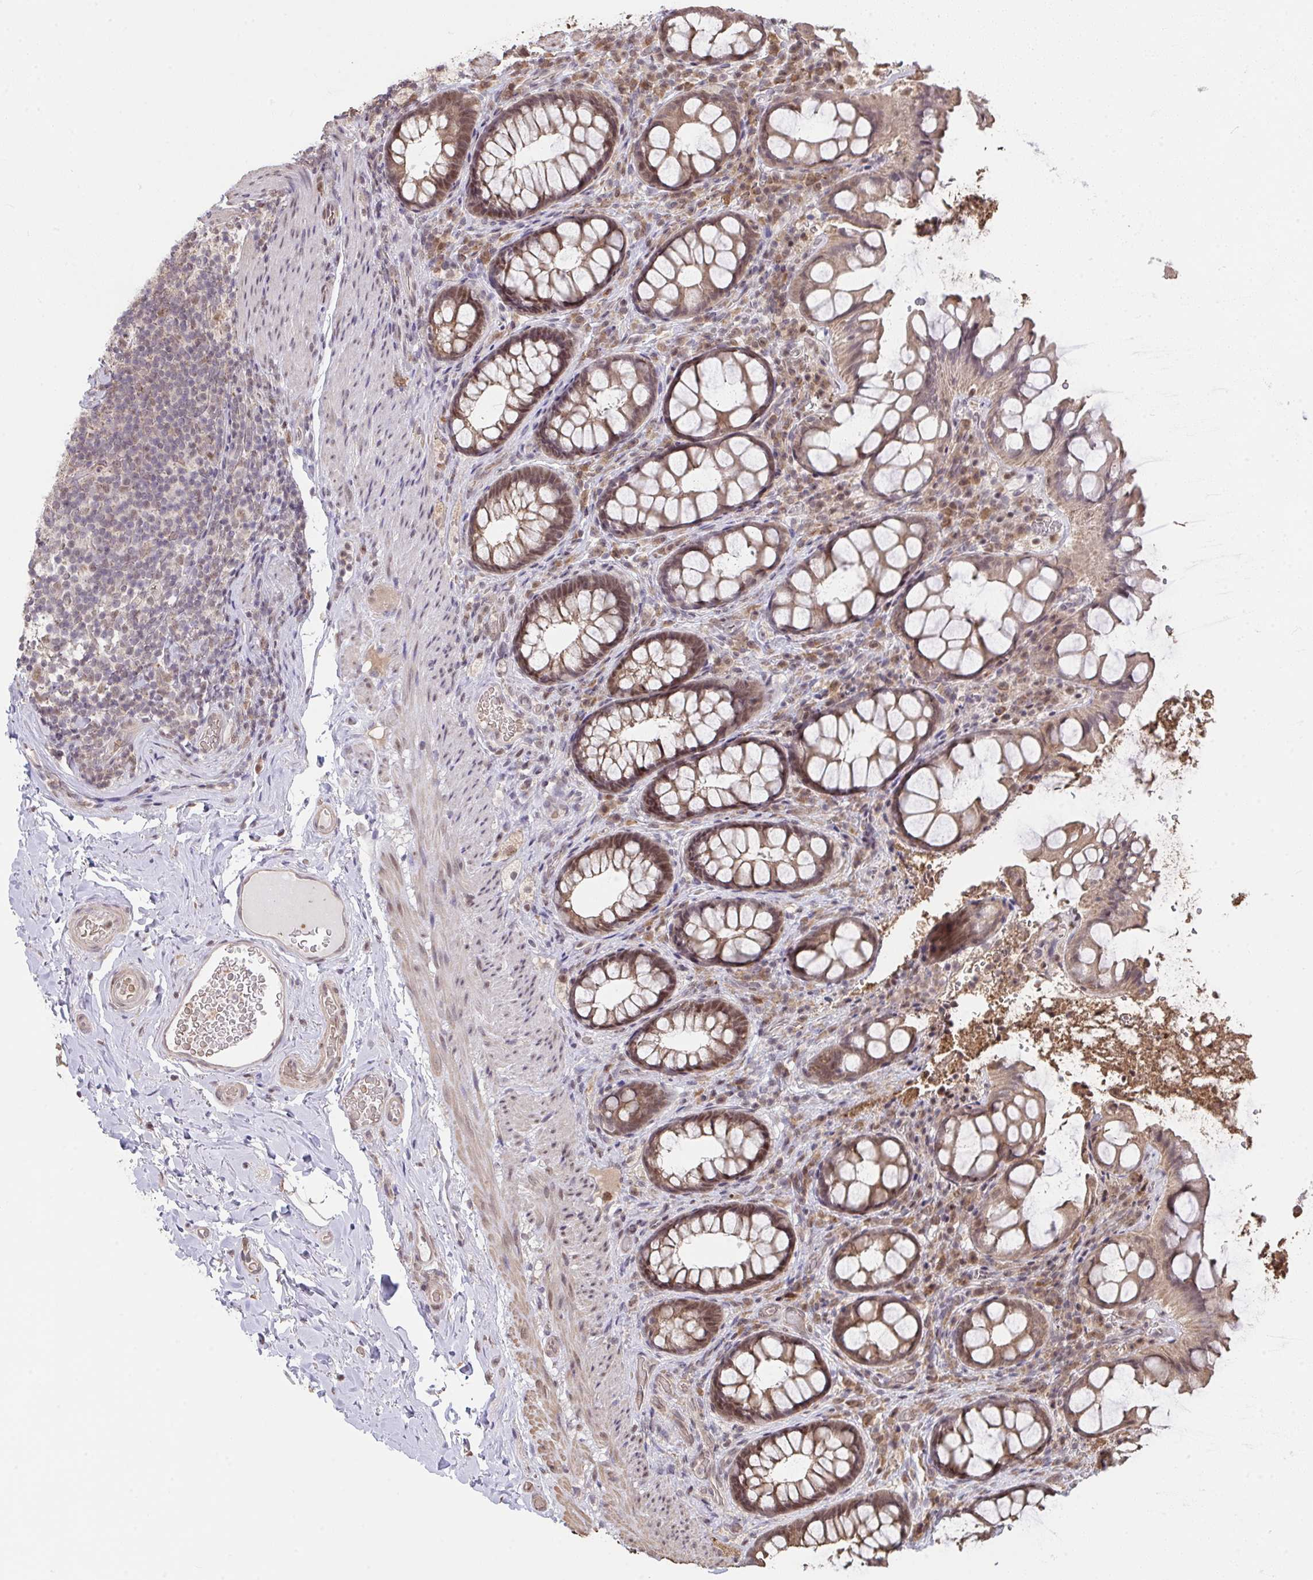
{"staining": {"intensity": "moderate", "quantity": ">75%", "location": "cytoplasmic/membranous,nuclear"}, "tissue": "rectum", "cell_type": "Glandular cells", "image_type": "normal", "snomed": [{"axis": "morphology", "description": "Normal tissue, NOS"}, {"axis": "topography", "description": "Rectum"}, {"axis": "topography", "description": "Peripheral nerve tissue"}], "caption": "Rectum stained with immunohistochemistry reveals moderate cytoplasmic/membranous,nuclear expression in approximately >75% of glandular cells.", "gene": "SAP30", "patient": {"sex": "female", "age": 69}}